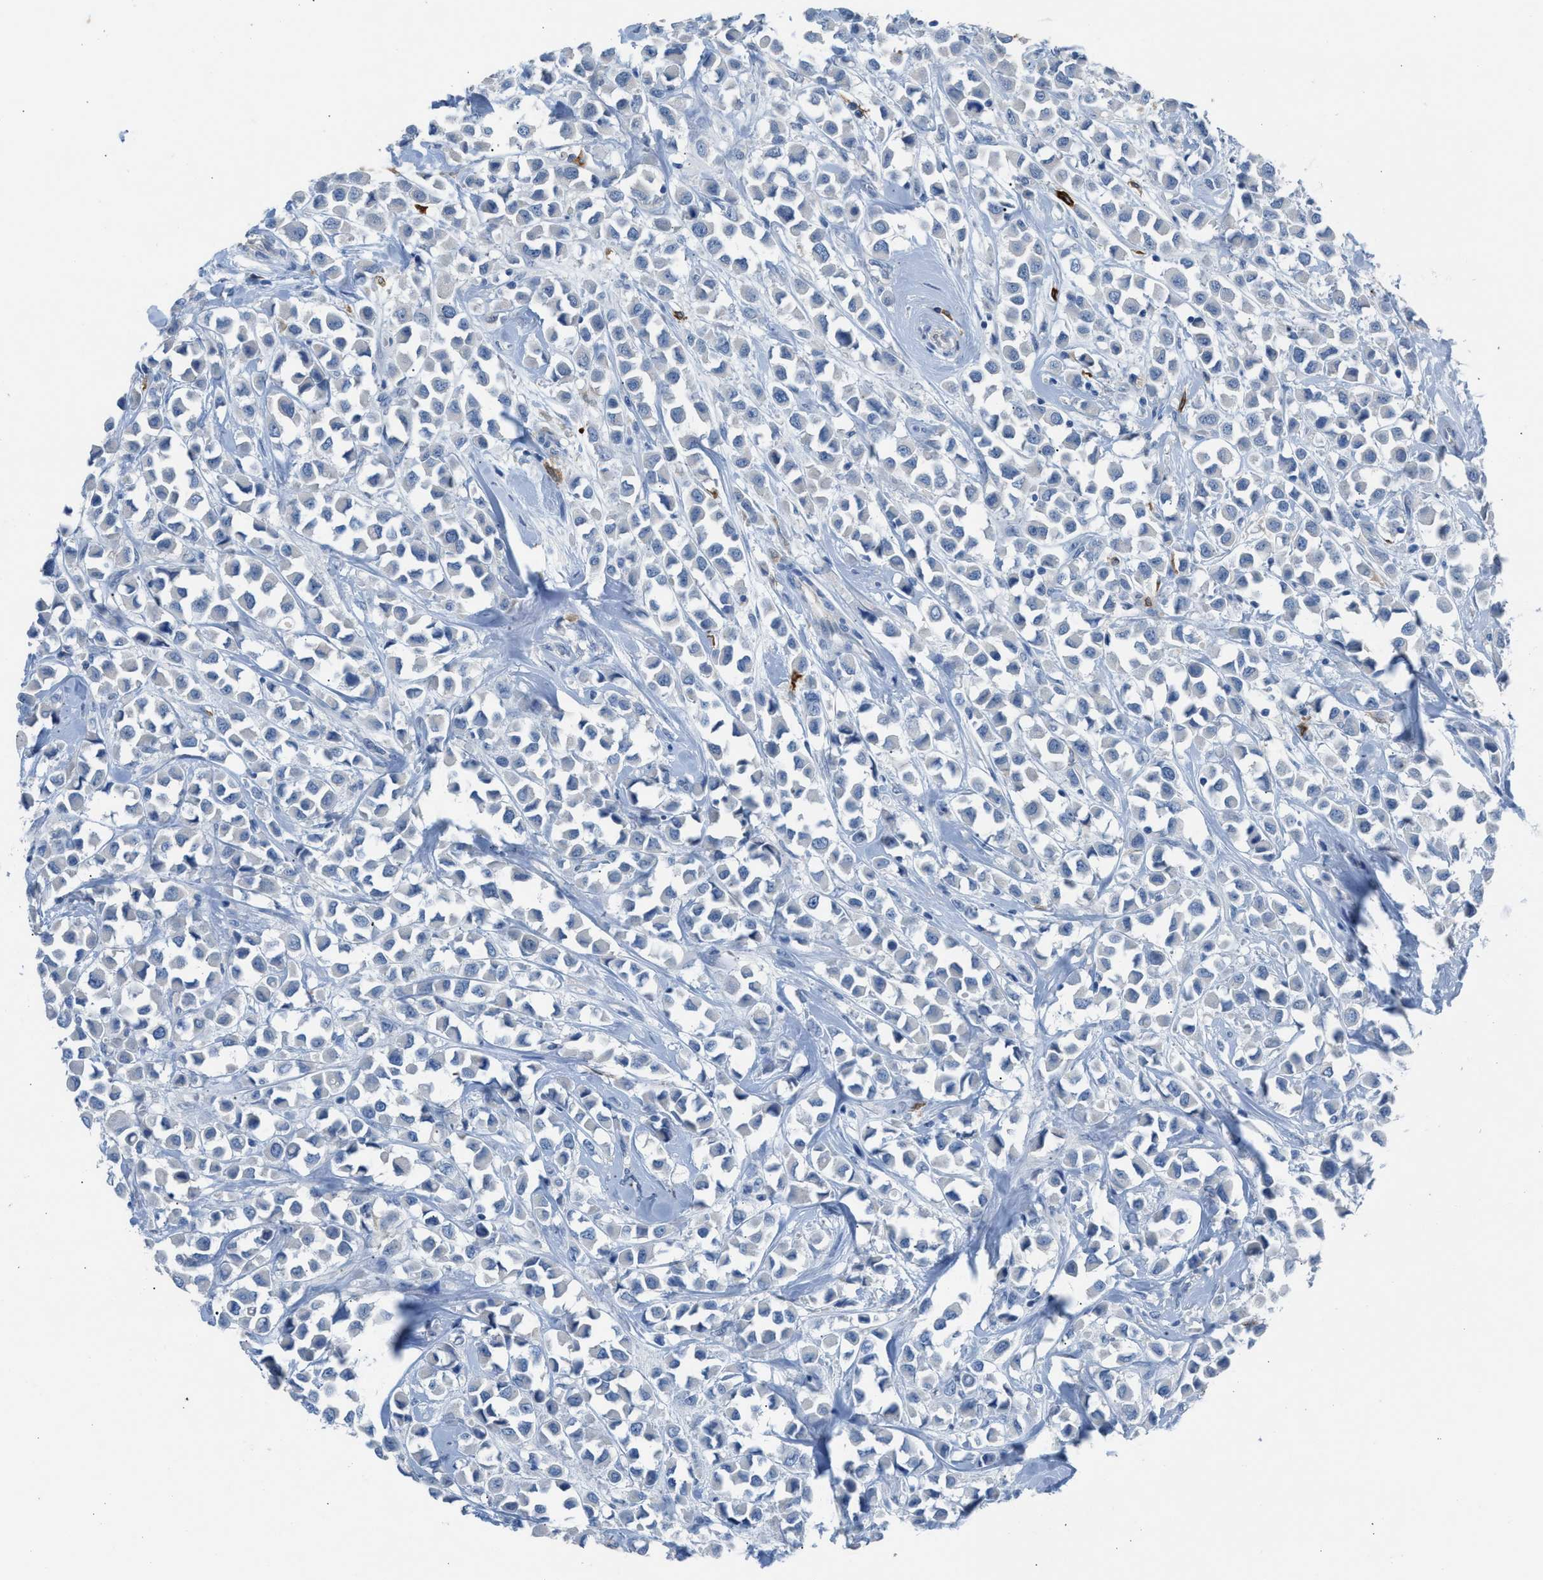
{"staining": {"intensity": "negative", "quantity": "none", "location": "none"}, "tissue": "breast cancer", "cell_type": "Tumor cells", "image_type": "cancer", "snomed": [{"axis": "morphology", "description": "Duct carcinoma"}, {"axis": "topography", "description": "Breast"}], "caption": "Immunohistochemistry histopathology image of breast cancer (infiltrating ductal carcinoma) stained for a protein (brown), which exhibits no staining in tumor cells.", "gene": "CLEC10A", "patient": {"sex": "female", "age": 61}}